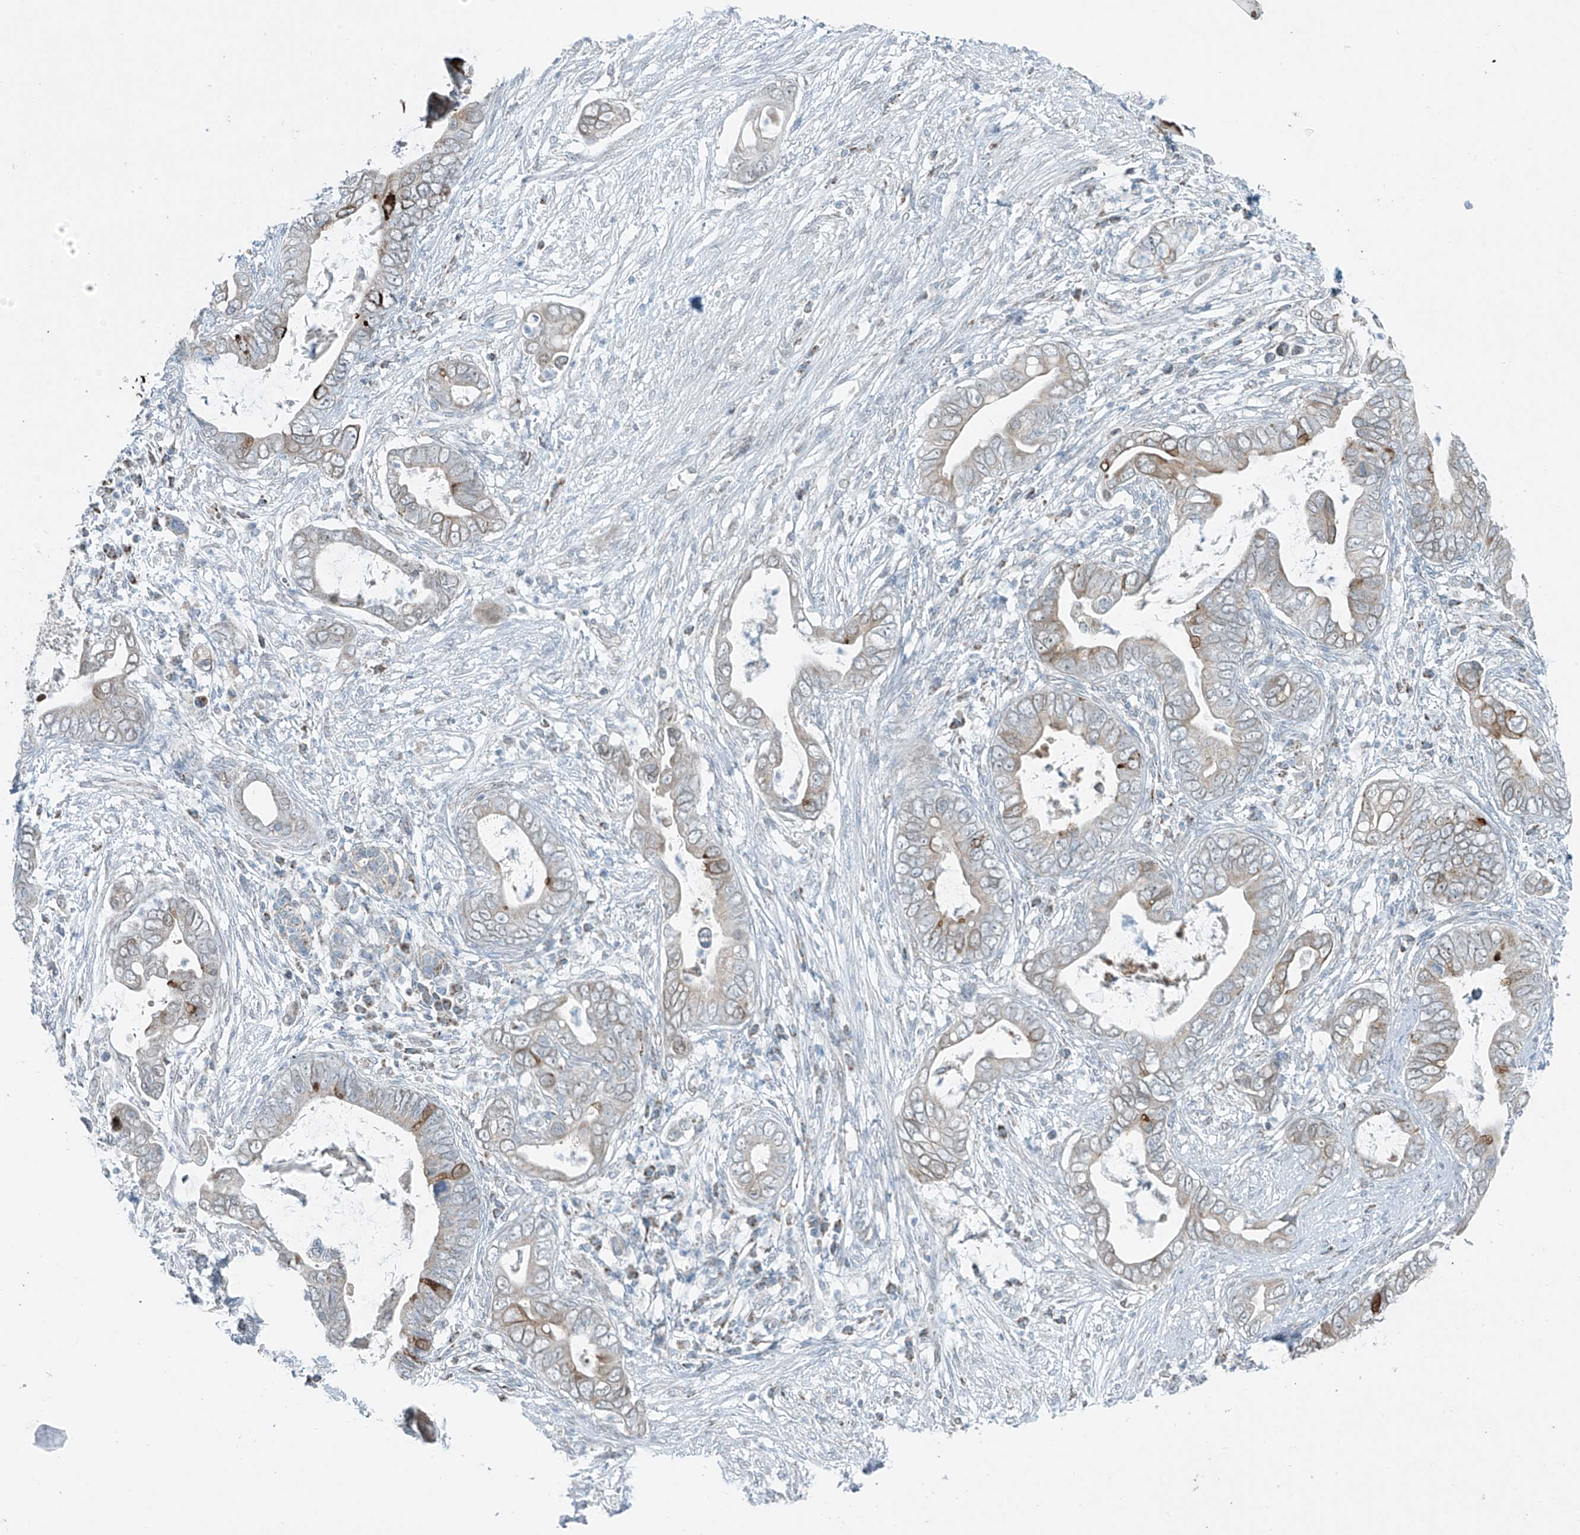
{"staining": {"intensity": "moderate", "quantity": "<25%", "location": "cytoplasmic/membranous"}, "tissue": "pancreatic cancer", "cell_type": "Tumor cells", "image_type": "cancer", "snomed": [{"axis": "morphology", "description": "Adenocarcinoma, NOS"}, {"axis": "topography", "description": "Pancreas"}], "caption": "Moderate cytoplasmic/membranous positivity is appreciated in about <25% of tumor cells in pancreatic cancer. (DAB IHC with brightfield microscopy, high magnification).", "gene": "SMDT1", "patient": {"sex": "male", "age": 75}}